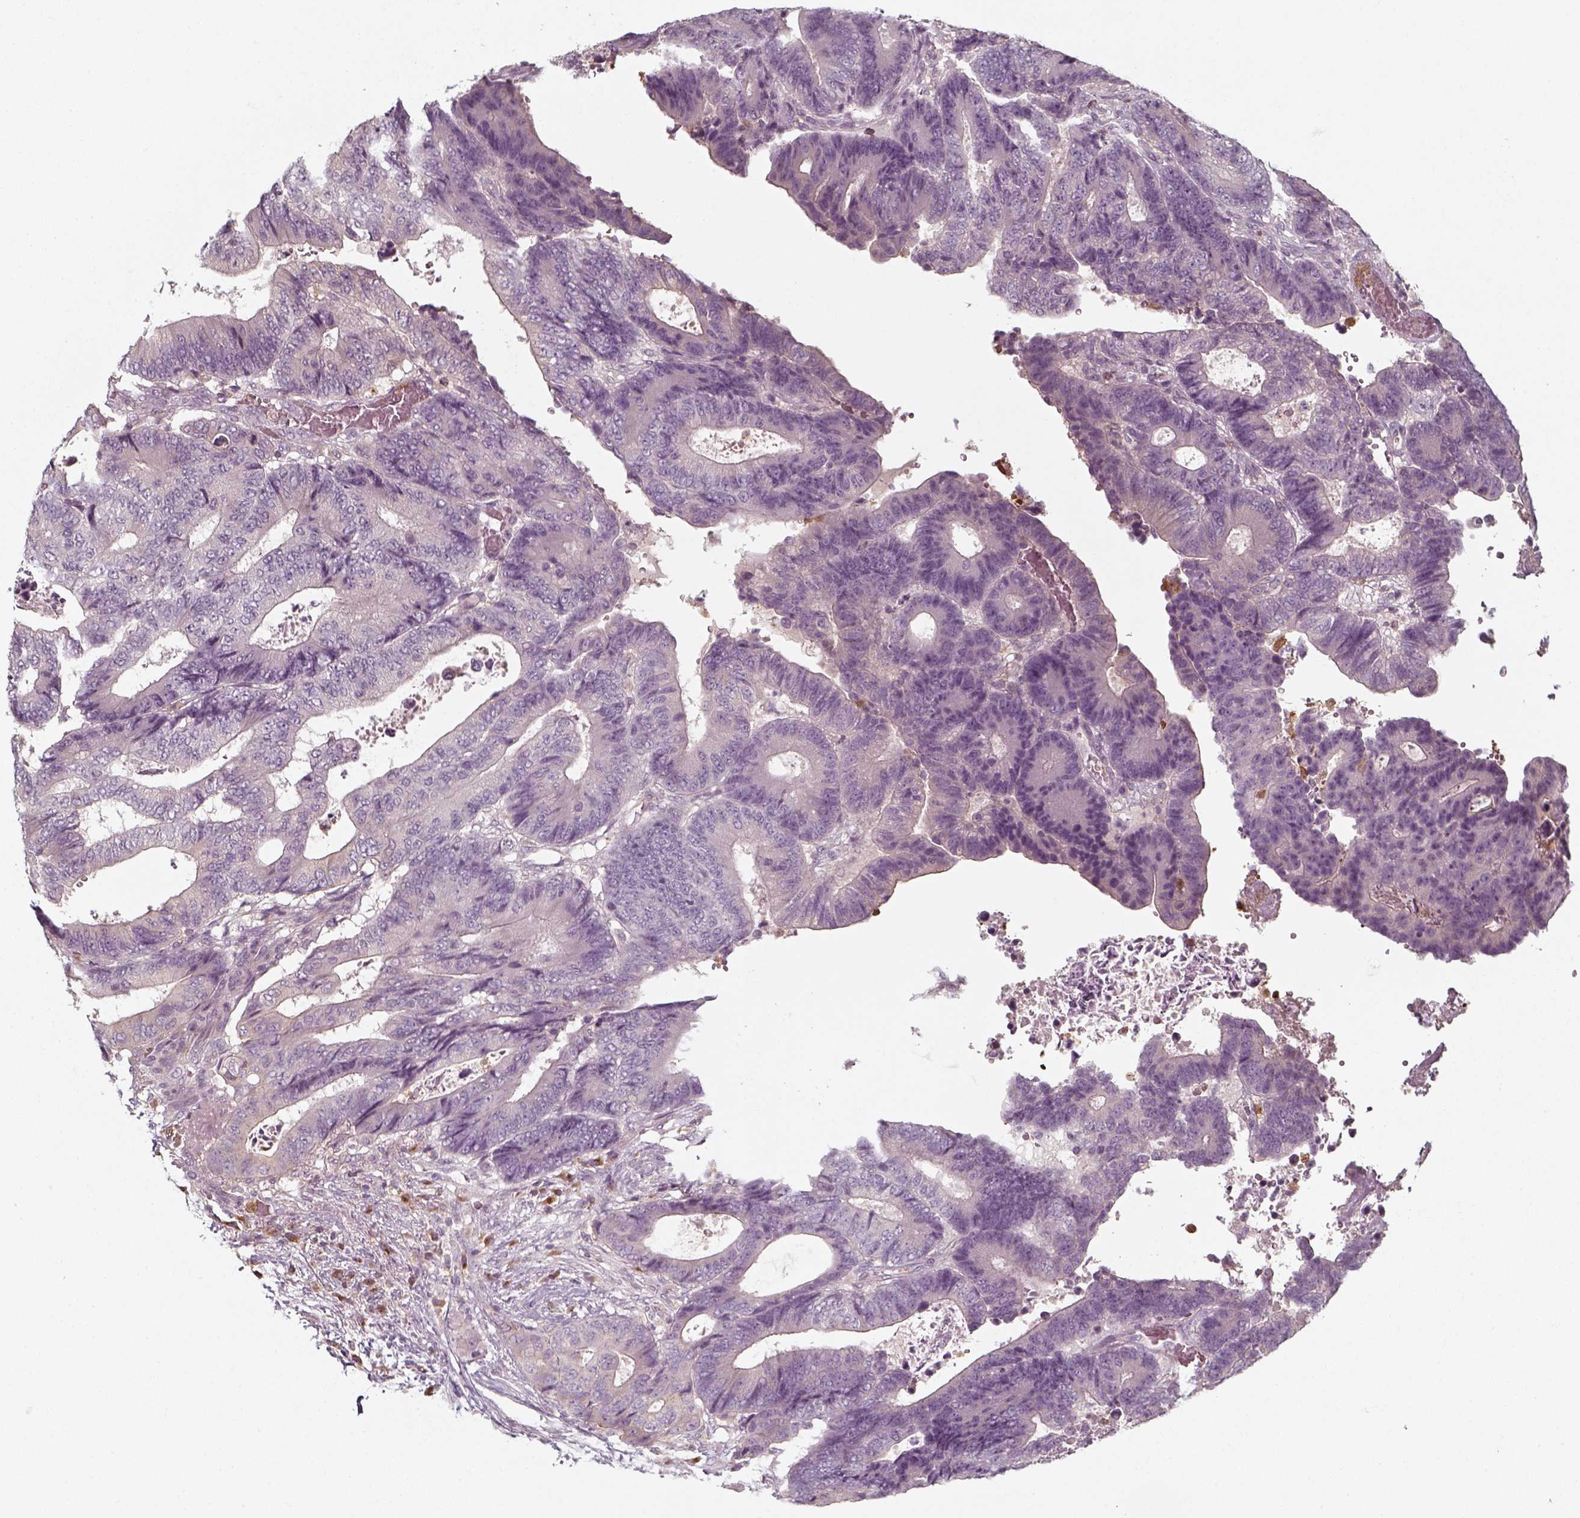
{"staining": {"intensity": "negative", "quantity": "none", "location": "none"}, "tissue": "colorectal cancer", "cell_type": "Tumor cells", "image_type": "cancer", "snomed": [{"axis": "morphology", "description": "Adenocarcinoma, NOS"}, {"axis": "topography", "description": "Colon"}], "caption": "This is an immunohistochemistry (IHC) histopathology image of human colorectal cancer. There is no staining in tumor cells.", "gene": "UNC13D", "patient": {"sex": "female", "age": 48}}